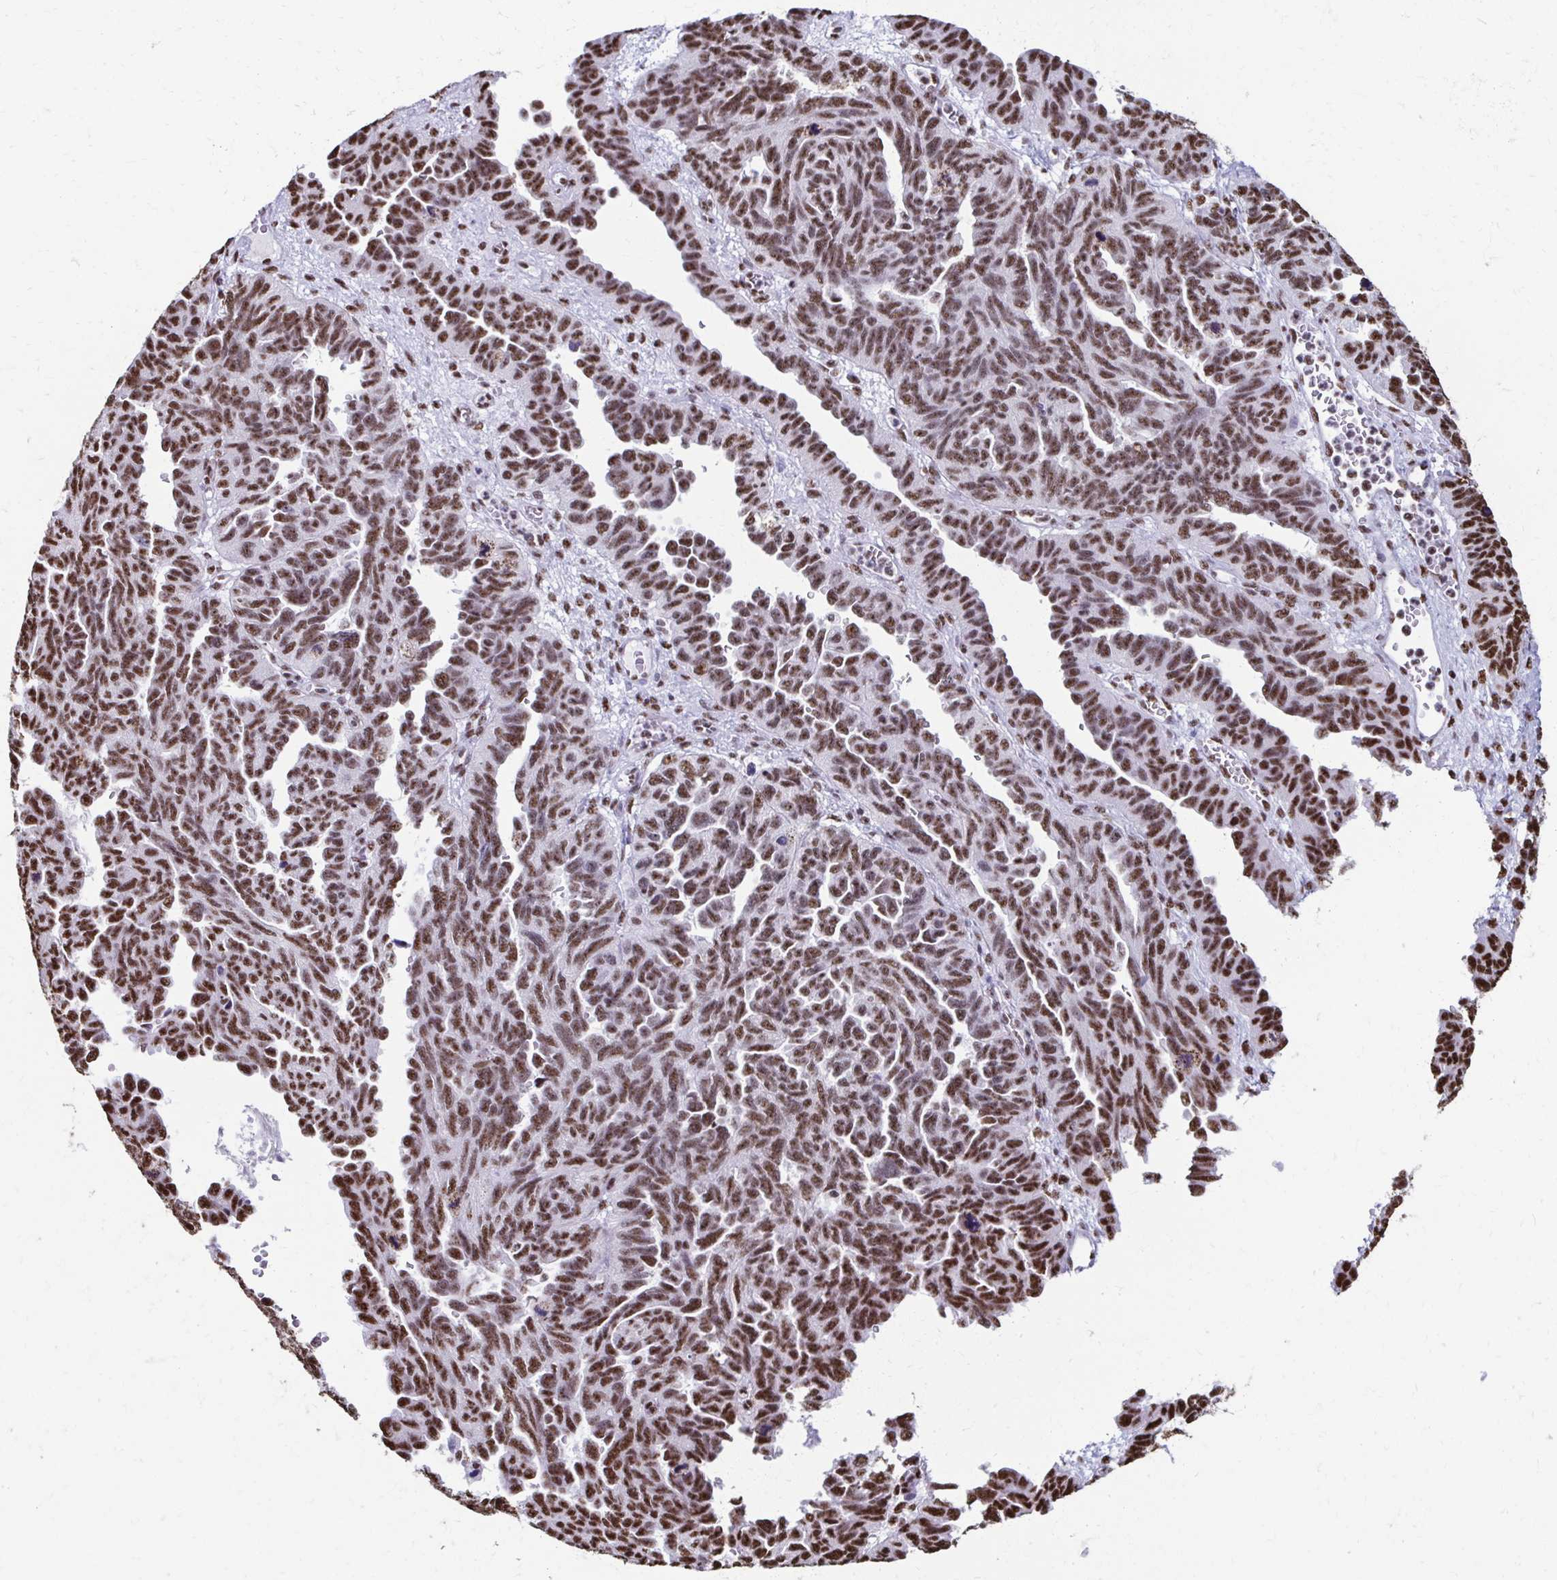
{"staining": {"intensity": "moderate", "quantity": ">75%", "location": "nuclear"}, "tissue": "ovarian cancer", "cell_type": "Tumor cells", "image_type": "cancer", "snomed": [{"axis": "morphology", "description": "Cystadenocarcinoma, serous, NOS"}, {"axis": "topography", "description": "Ovary"}], "caption": "DAB immunohistochemical staining of human ovarian cancer (serous cystadenocarcinoma) displays moderate nuclear protein positivity in approximately >75% of tumor cells.", "gene": "NONO", "patient": {"sex": "female", "age": 64}}